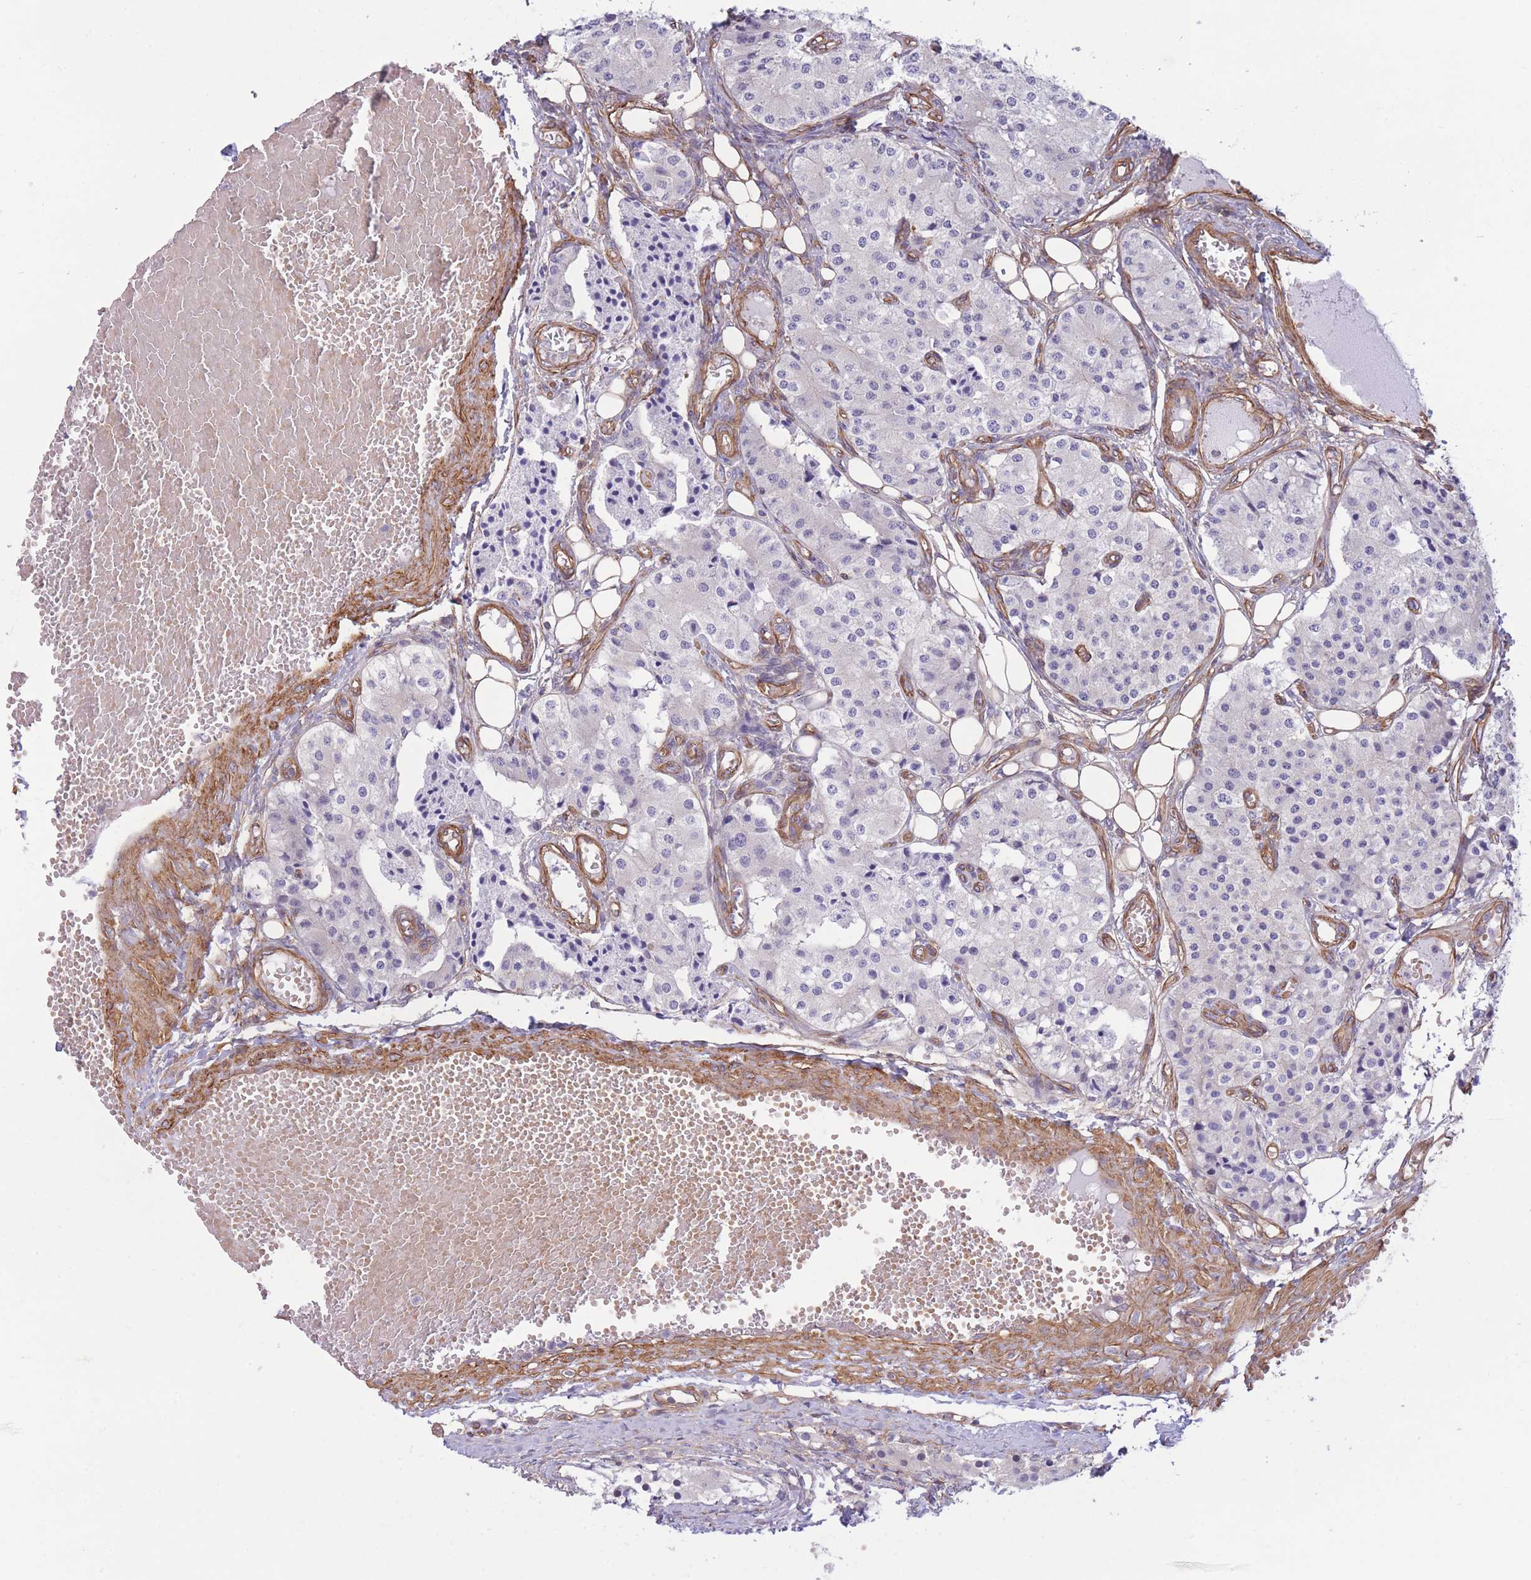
{"staining": {"intensity": "negative", "quantity": "none", "location": "none"}, "tissue": "carcinoid", "cell_type": "Tumor cells", "image_type": "cancer", "snomed": [{"axis": "morphology", "description": "Carcinoid, malignant, NOS"}, {"axis": "topography", "description": "Colon"}], "caption": "Immunohistochemistry of human carcinoid (malignant) displays no expression in tumor cells.", "gene": "CDC25B", "patient": {"sex": "female", "age": 52}}